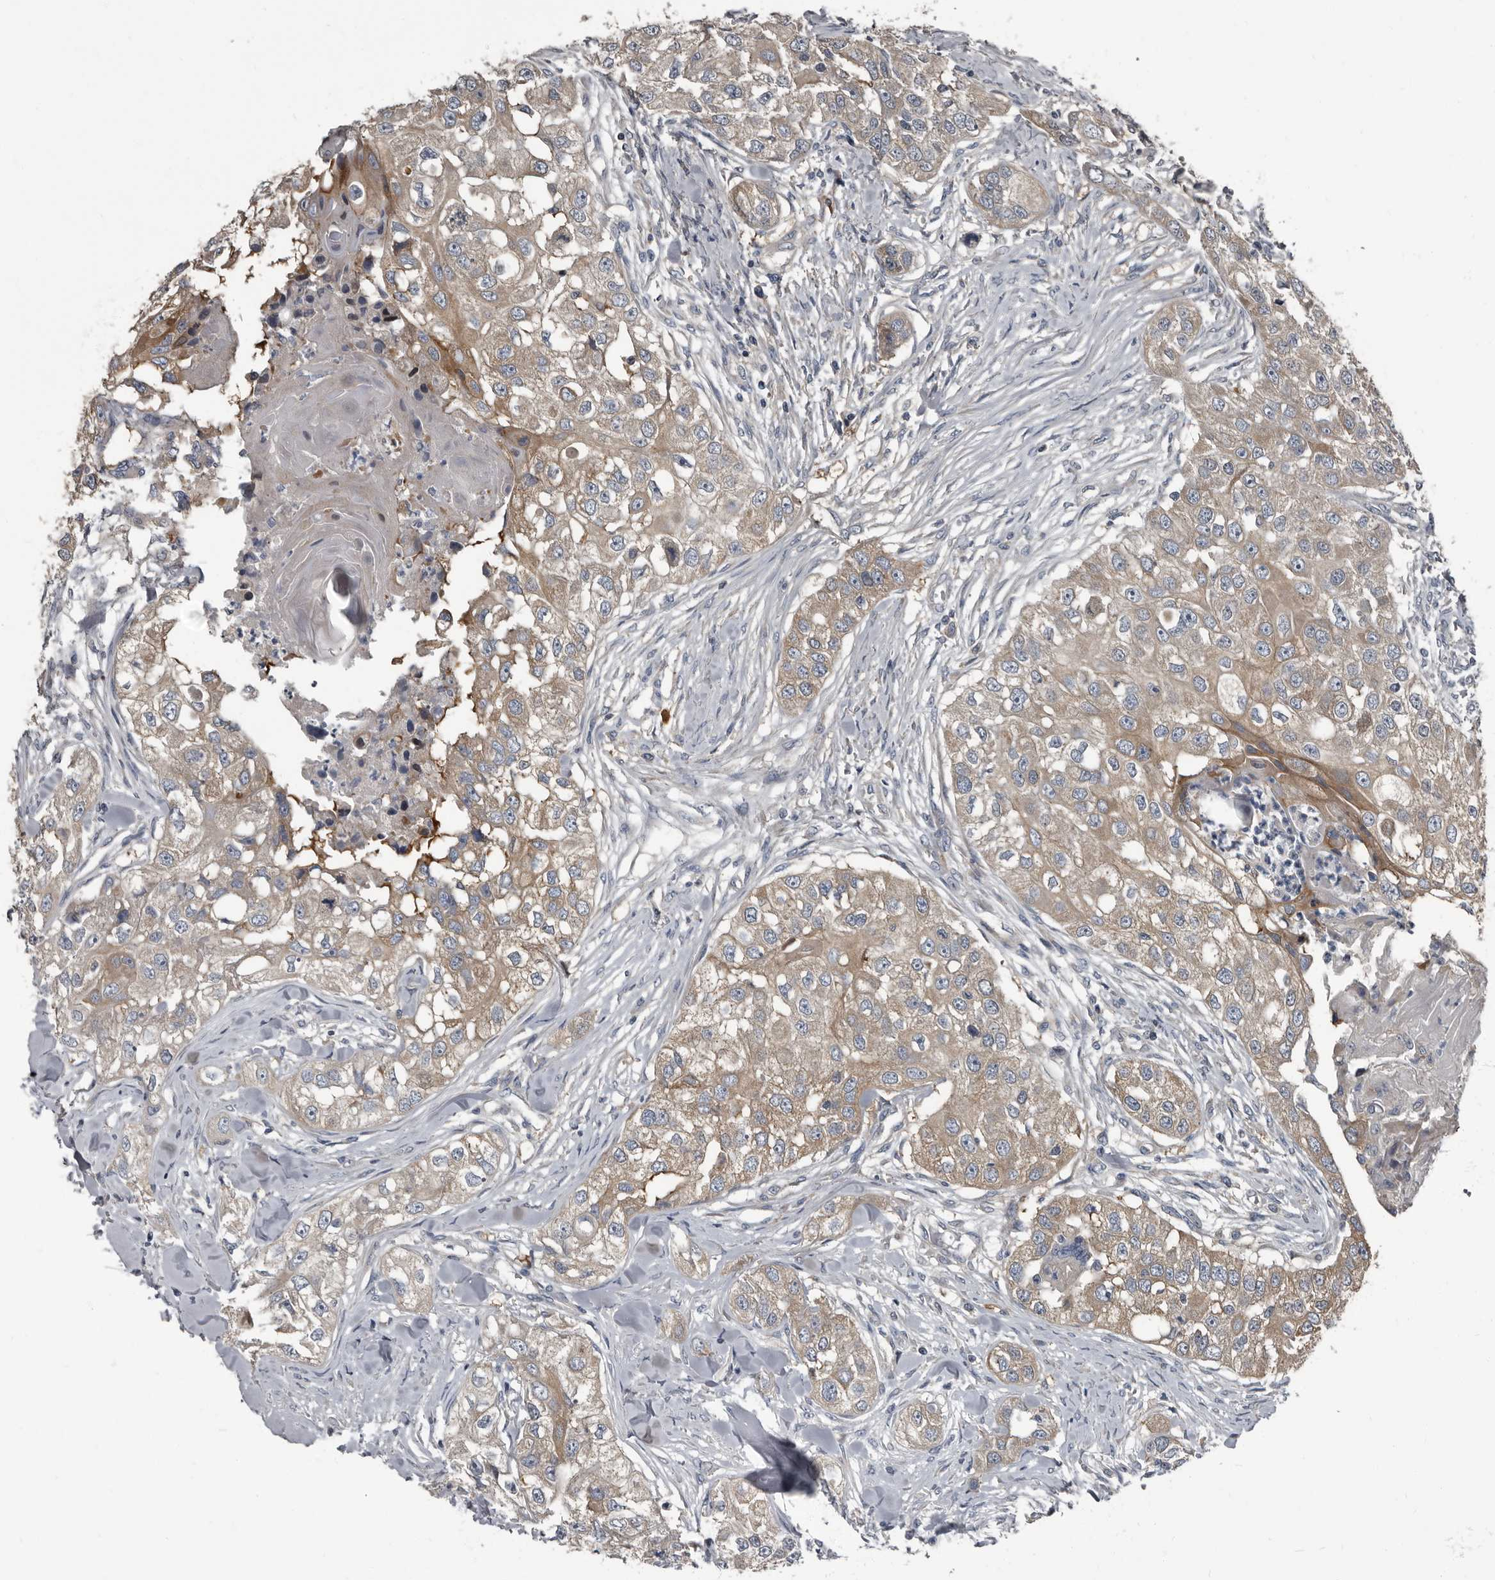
{"staining": {"intensity": "weak", "quantity": "25%-75%", "location": "cytoplasmic/membranous"}, "tissue": "head and neck cancer", "cell_type": "Tumor cells", "image_type": "cancer", "snomed": [{"axis": "morphology", "description": "Normal tissue, NOS"}, {"axis": "morphology", "description": "Squamous cell carcinoma, NOS"}, {"axis": "topography", "description": "Skeletal muscle"}, {"axis": "topography", "description": "Head-Neck"}], "caption": "An IHC image of tumor tissue is shown. Protein staining in brown shows weak cytoplasmic/membranous positivity in squamous cell carcinoma (head and neck) within tumor cells. (DAB (3,3'-diaminobenzidine) IHC with brightfield microscopy, high magnification).", "gene": "TPD52L1", "patient": {"sex": "male", "age": 51}}